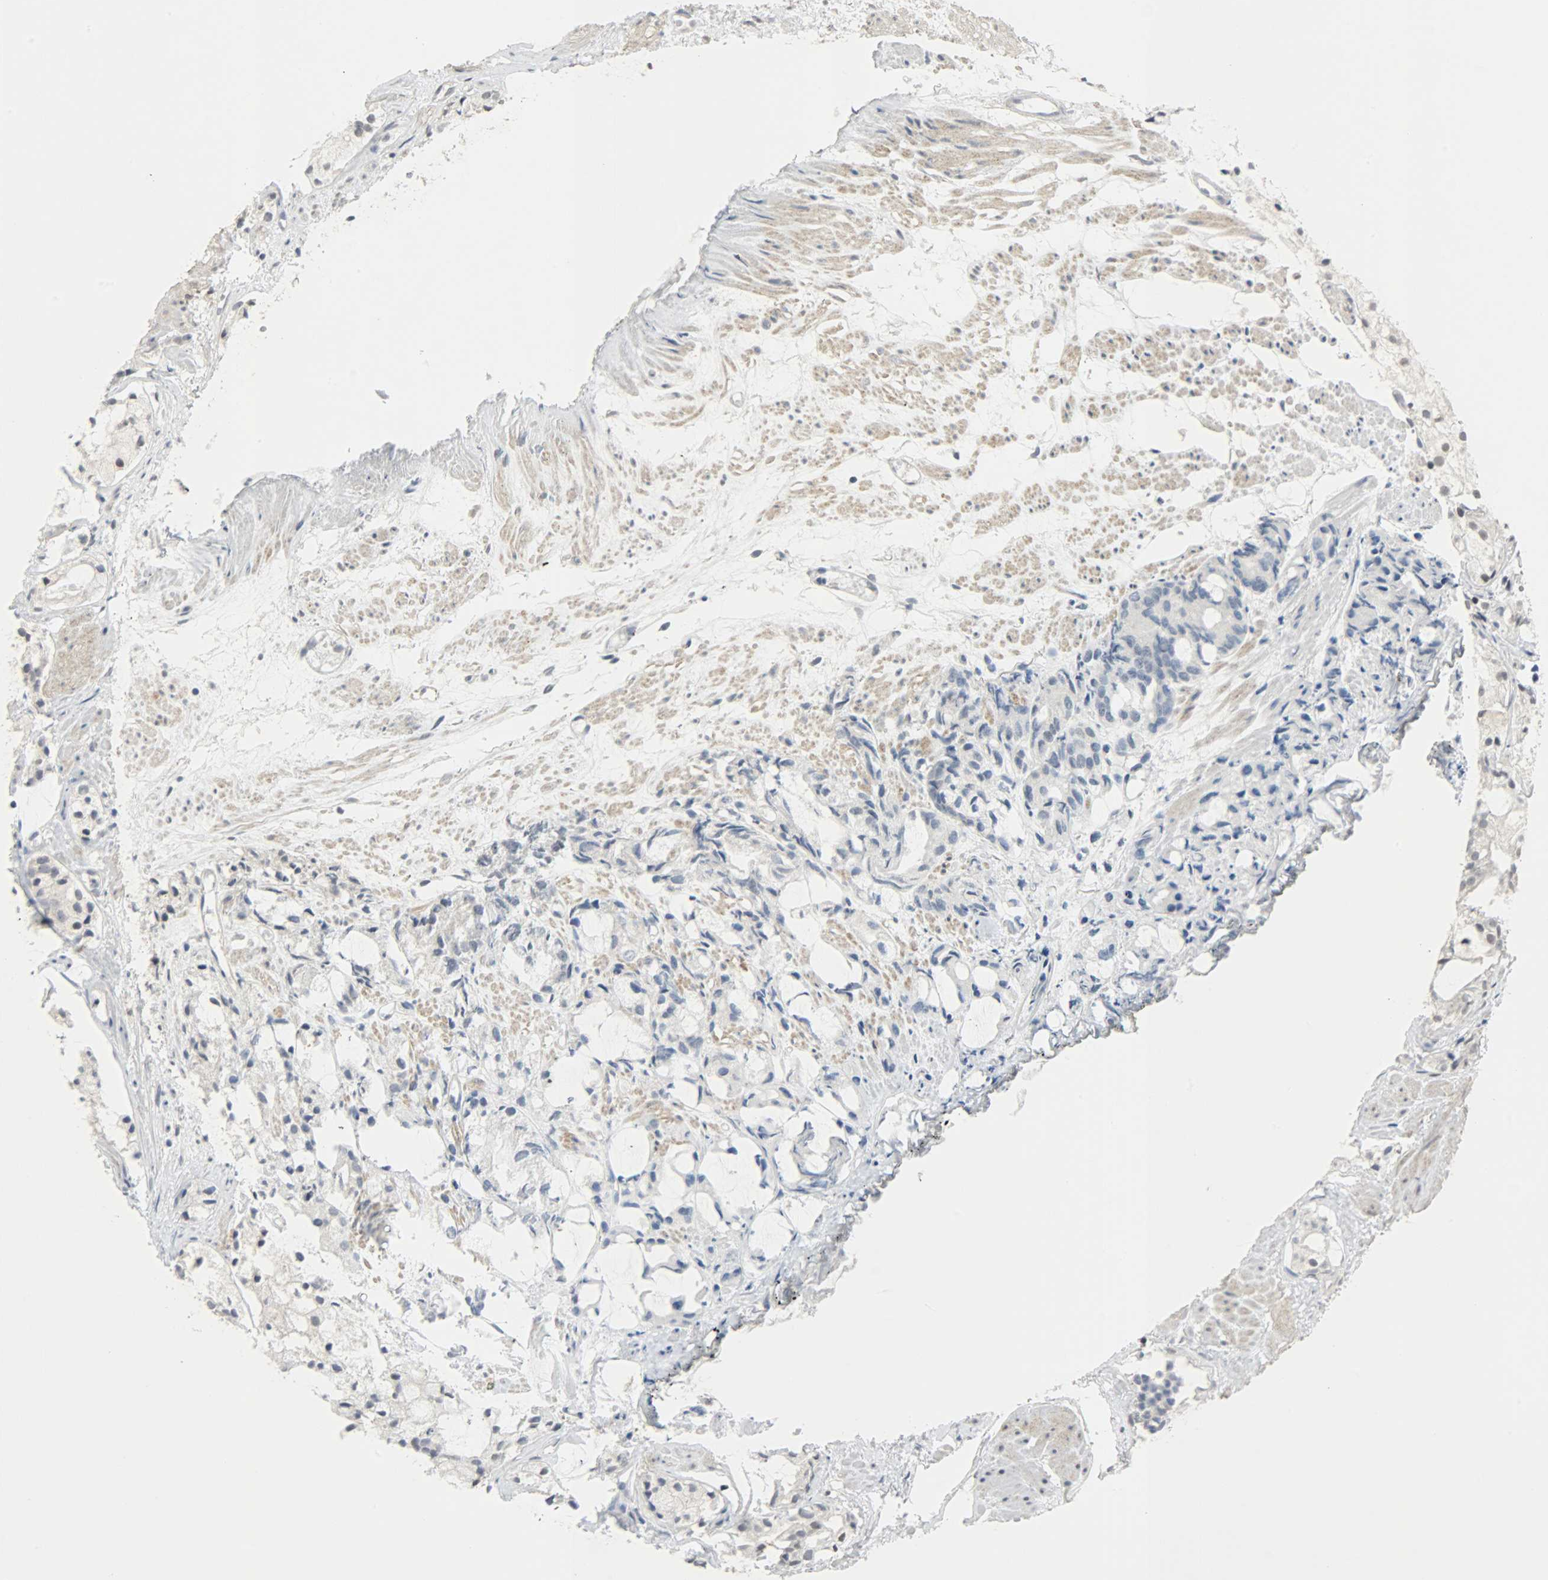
{"staining": {"intensity": "negative", "quantity": "none", "location": "none"}, "tissue": "prostate cancer", "cell_type": "Tumor cells", "image_type": "cancer", "snomed": [{"axis": "morphology", "description": "Adenocarcinoma, High grade"}, {"axis": "topography", "description": "Prostate"}], "caption": "High magnification brightfield microscopy of high-grade adenocarcinoma (prostate) stained with DAB (3,3'-diaminobenzidine) (brown) and counterstained with hematoxylin (blue): tumor cells show no significant staining.", "gene": "PPARG", "patient": {"sex": "male", "age": 85}}